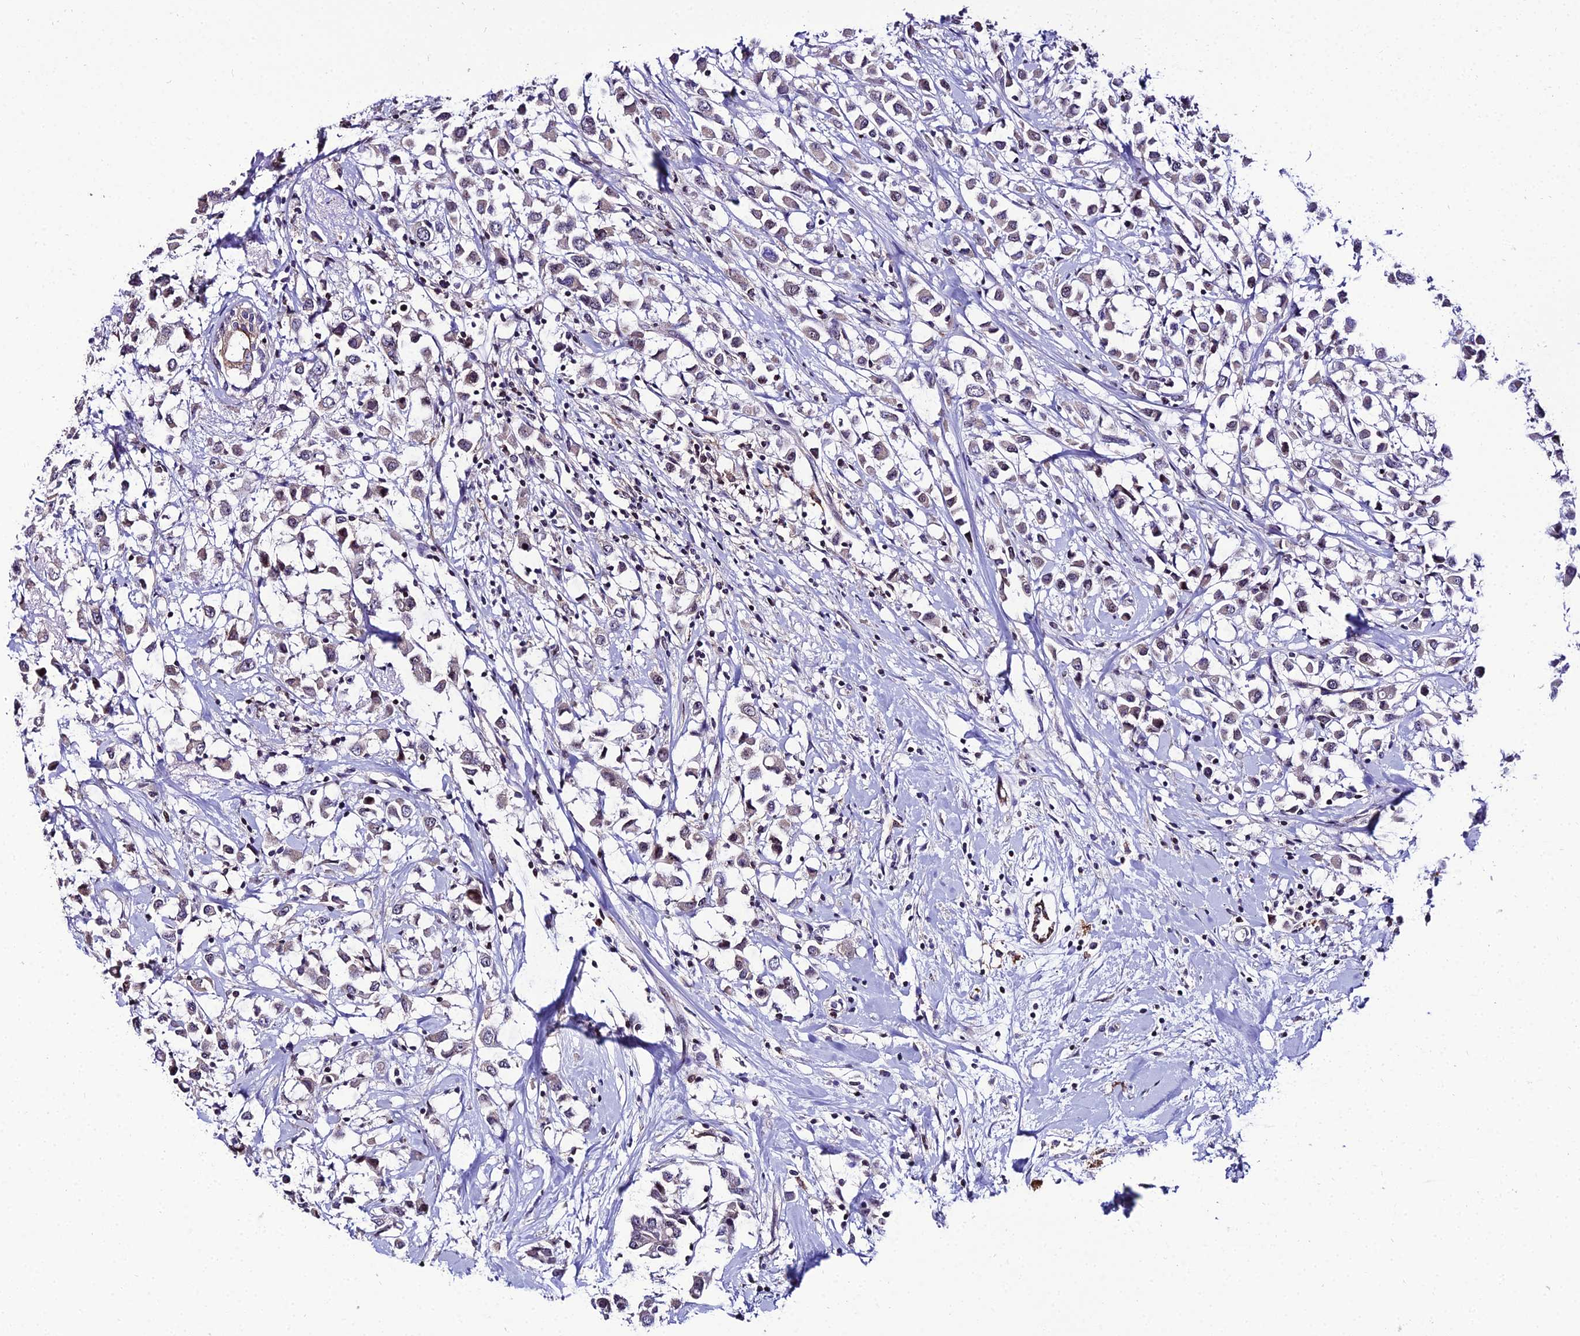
{"staining": {"intensity": "weak", "quantity": "25%-75%", "location": "cytoplasmic/membranous,nuclear"}, "tissue": "breast cancer", "cell_type": "Tumor cells", "image_type": "cancer", "snomed": [{"axis": "morphology", "description": "Duct carcinoma"}, {"axis": "topography", "description": "Breast"}], "caption": "Breast cancer stained with DAB immunohistochemistry (IHC) shows low levels of weak cytoplasmic/membranous and nuclear expression in approximately 25%-75% of tumor cells.", "gene": "SHQ1", "patient": {"sex": "female", "age": 61}}